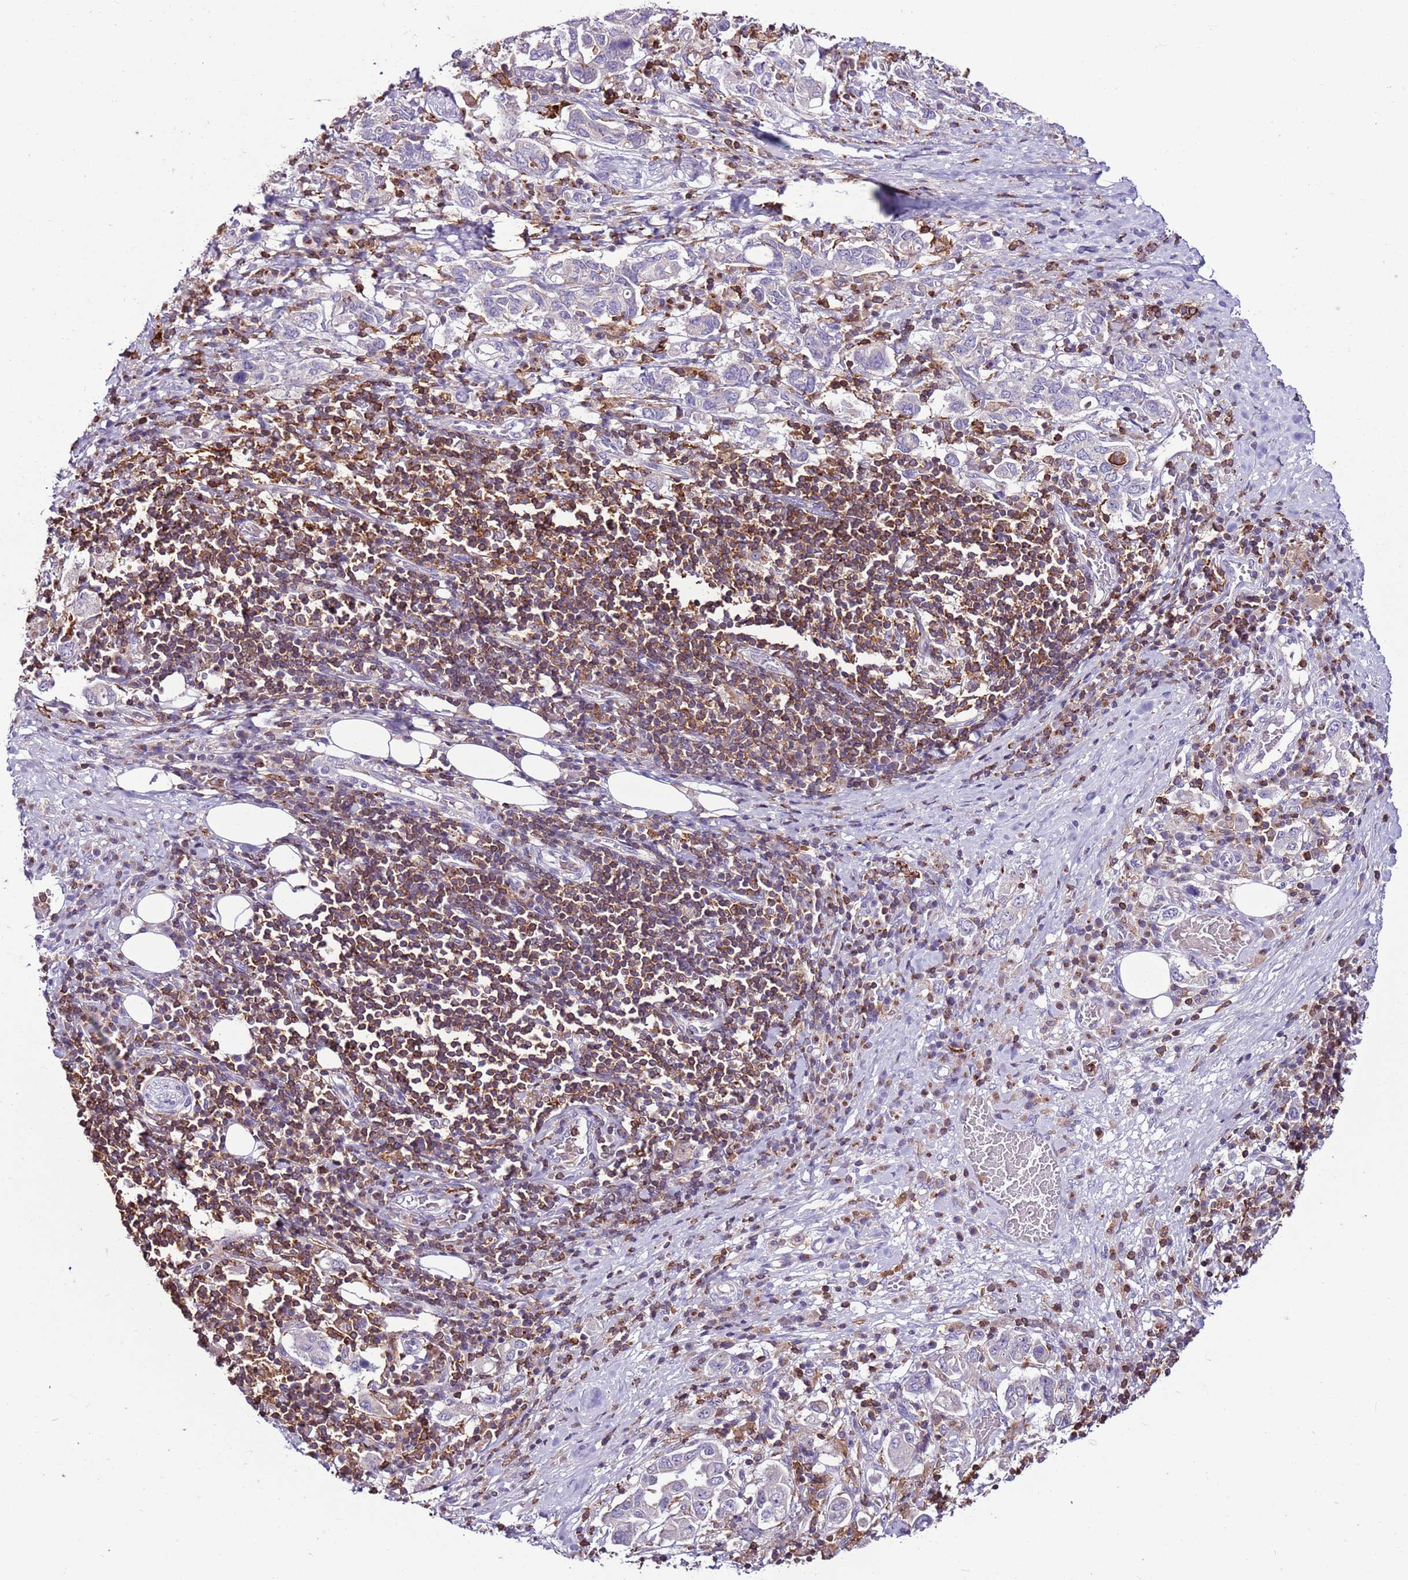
{"staining": {"intensity": "negative", "quantity": "none", "location": "none"}, "tissue": "stomach cancer", "cell_type": "Tumor cells", "image_type": "cancer", "snomed": [{"axis": "morphology", "description": "Adenocarcinoma, NOS"}, {"axis": "topography", "description": "Stomach, upper"}, {"axis": "topography", "description": "Stomach"}], "caption": "DAB (3,3'-diaminobenzidine) immunohistochemical staining of human adenocarcinoma (stomach) reveals no significant positivity in tumor cells.", "gene": "ZSWIM1", "patient": {"sex": "male", "age": 62}}